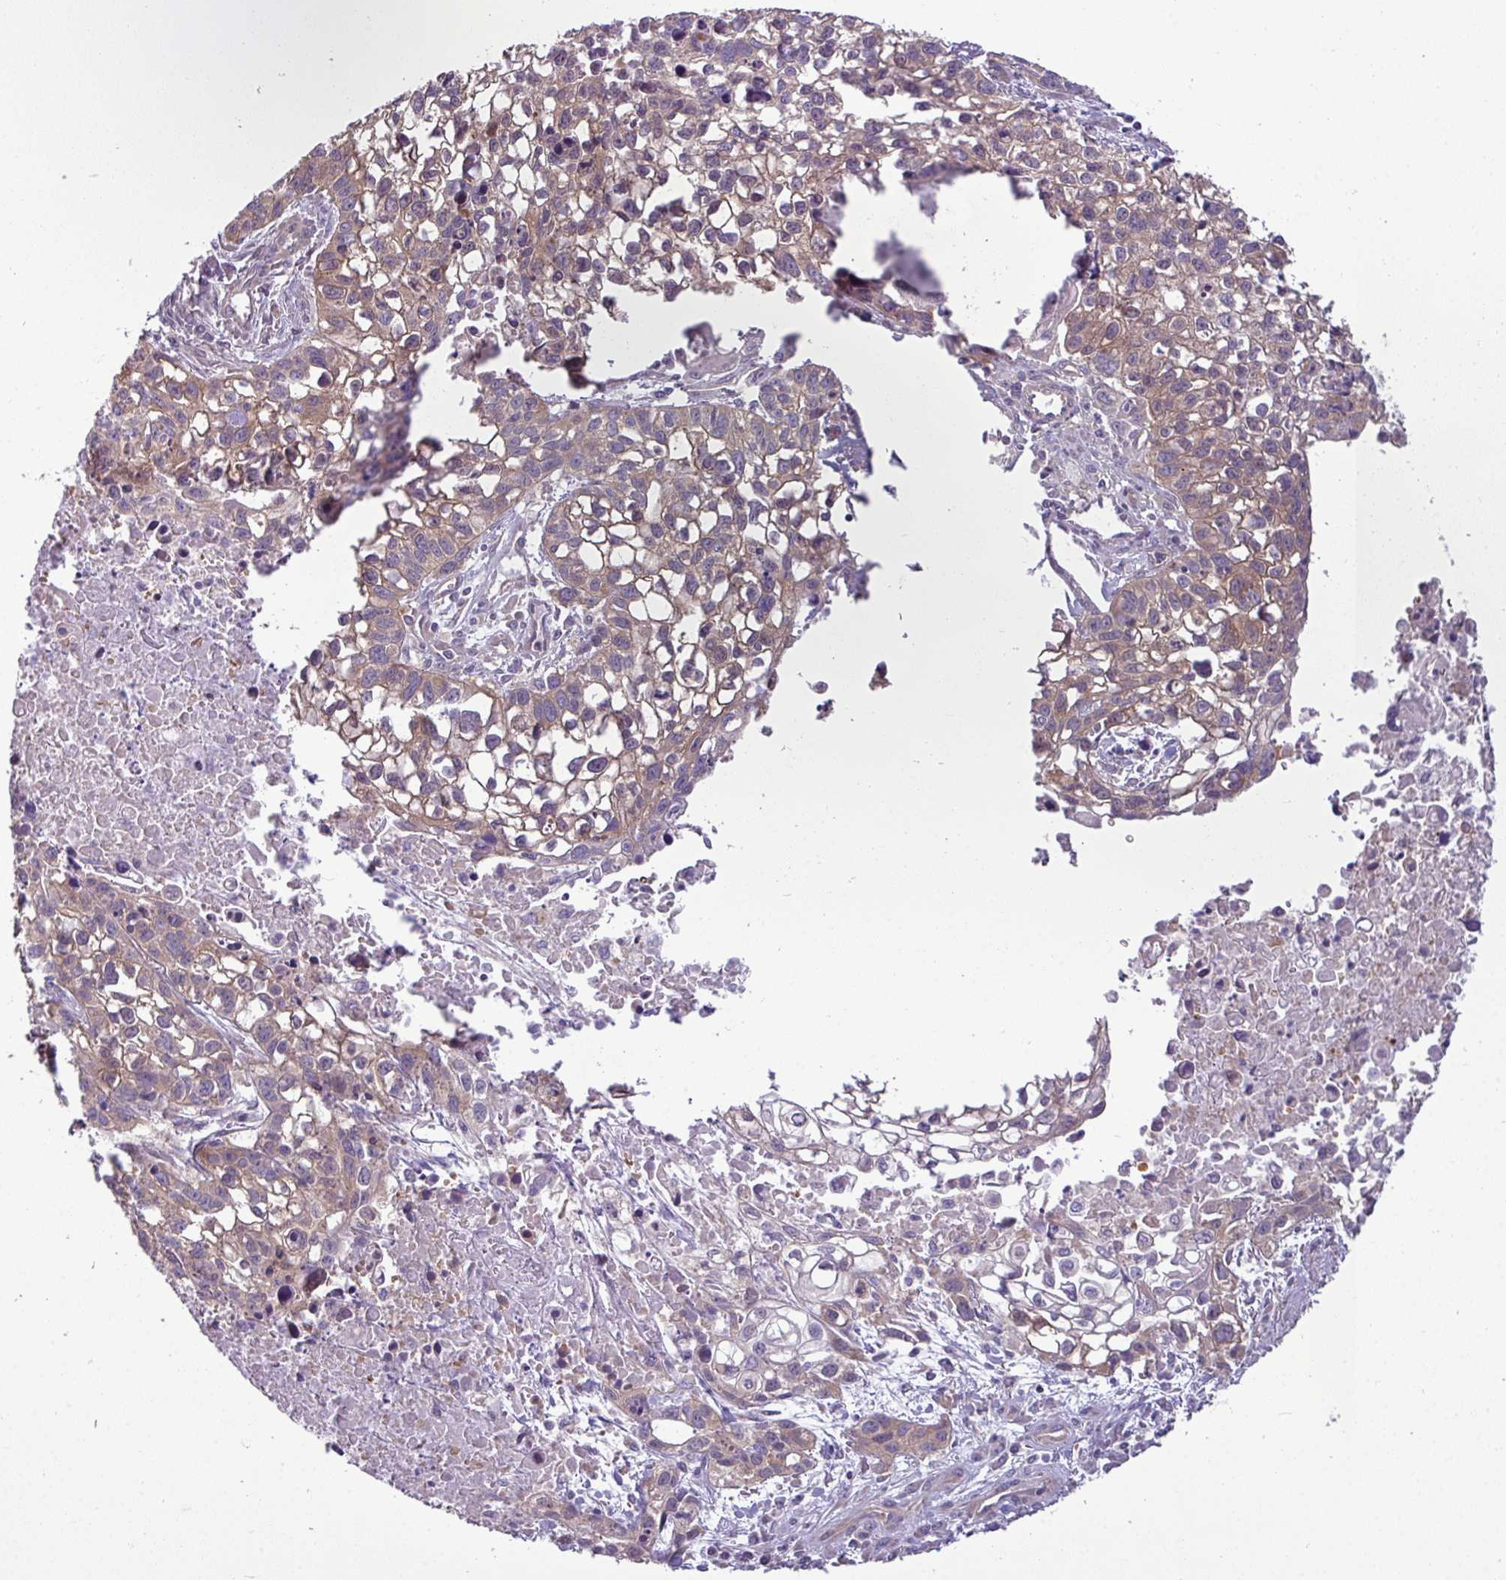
{"staining": {"intensity": "weak", "quantity": ">75%", "location": "cytoplasmic/membranous"}, "tissue": "lung cancer", "cell_type": "Tumor cells", "image_type": "cancer", "snomed": [{"axis": "morphology", "description": "Squamous cell carcinoma, NOS"}, {"axis": "topography", "description": "Lung"}], "caption": "High-power microscopy captured an IHC image of lung cancer, revealing weak cytoplasmic/membranous expression in approximately >75% of tumor cells.", "gene": "CAMK2B", "patient": {"sex": "male", "age": 74}}